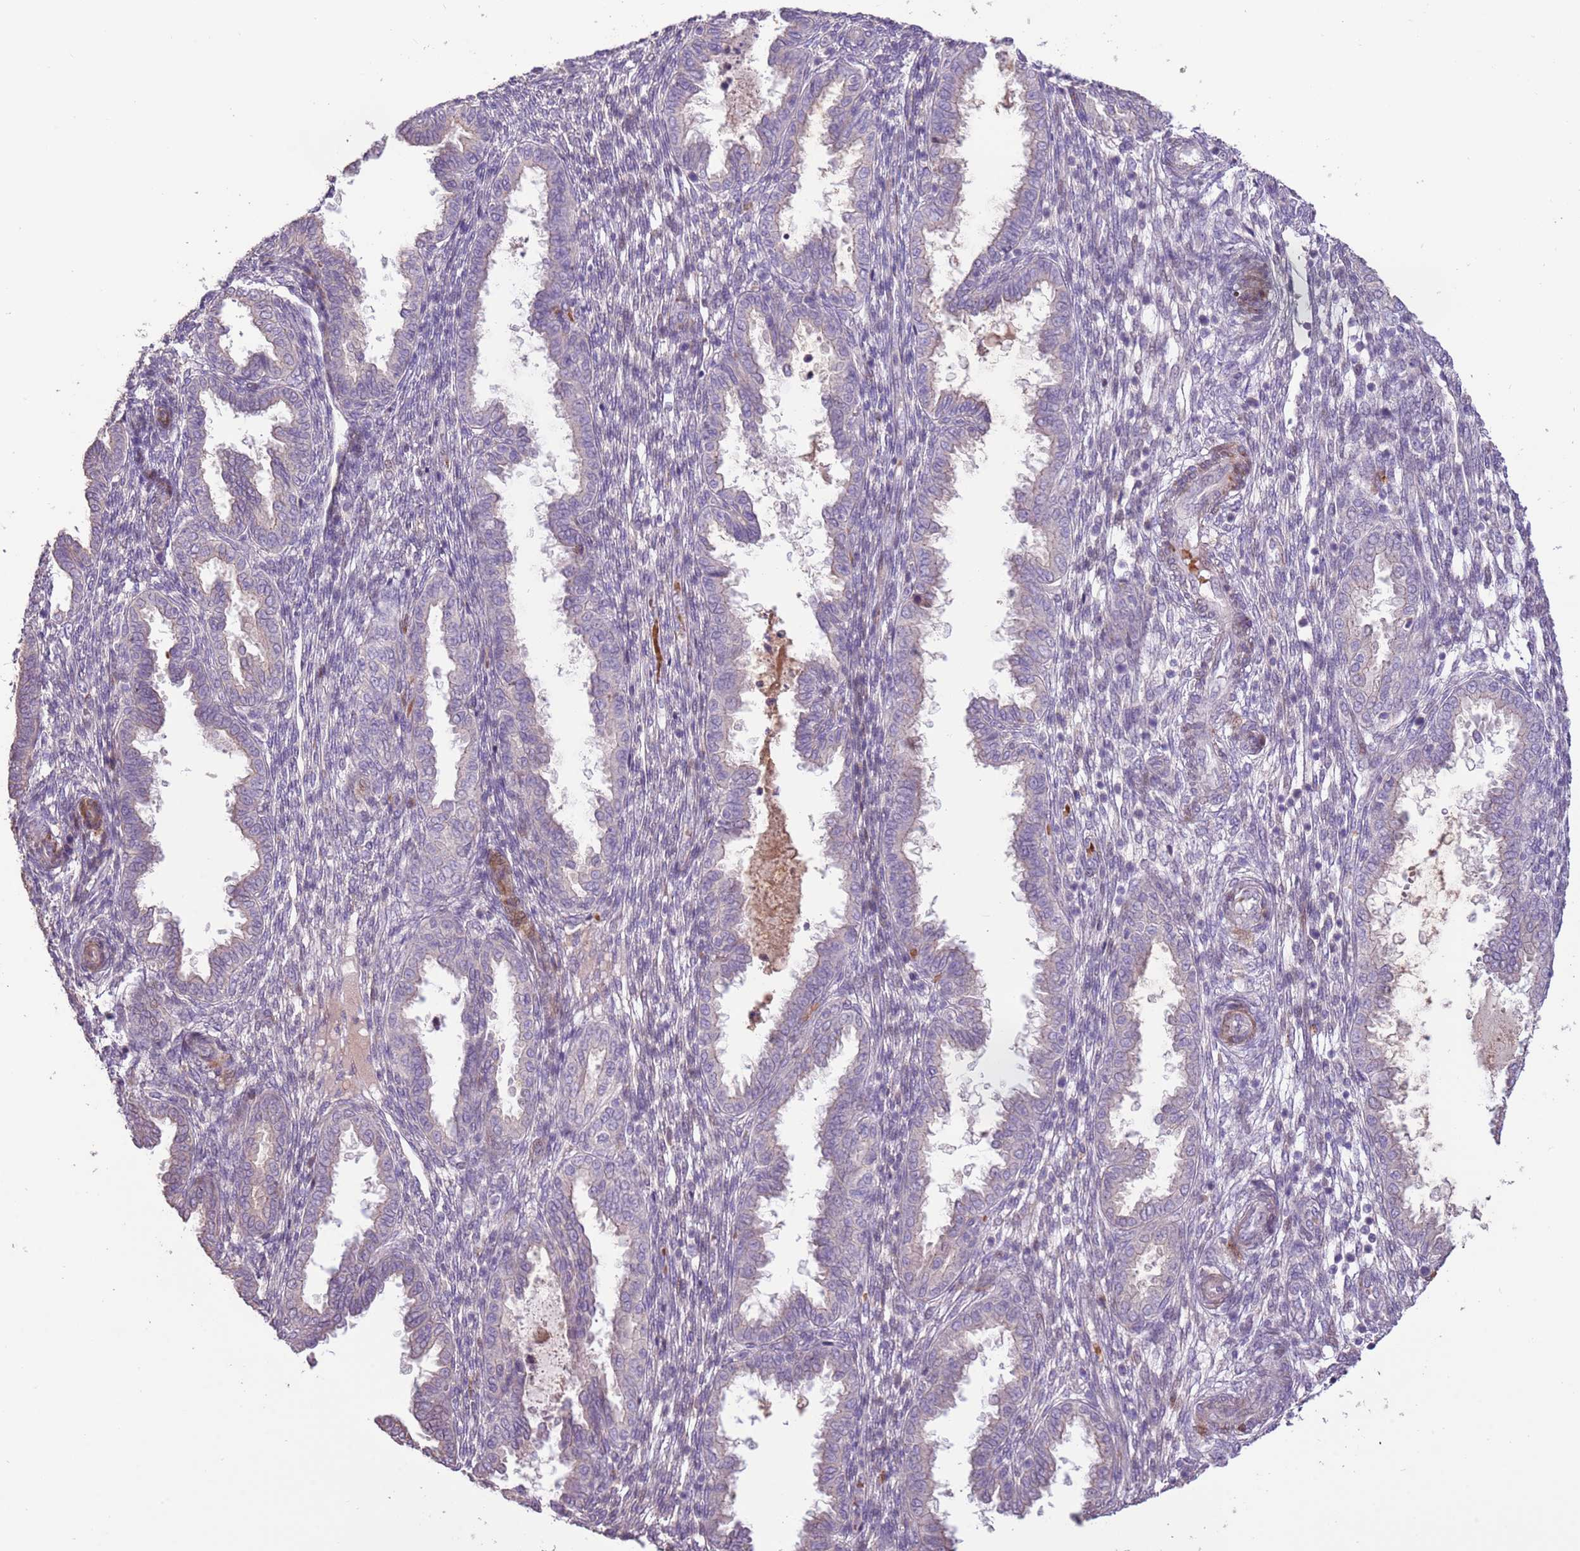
{"staining": {"intensity": "negative", "quantity": "none", "location": "none"}, "tissue": "endometrium", "cell_type": "Cells in endometrial stroma", "image_type": "normal", "snomed": [{"axis": "morphology", "description": "Normal tissue, NOS"}, {"axis": "topography", "description": "Endometrium"}], "caption": "This is a micrograph of immunohistochemistry staining of normal endometrium, which shows no staining in cells in endometrial stroma. The staining was performed using DAB (3,3'-diaminobenzidine) to visualize the protein expression in brown, while the nuclei were stained in blue with hematoxylin (Magnification: 20x).", "gene": "LGI4", "patient": {"sex": "female", "age": 33}}